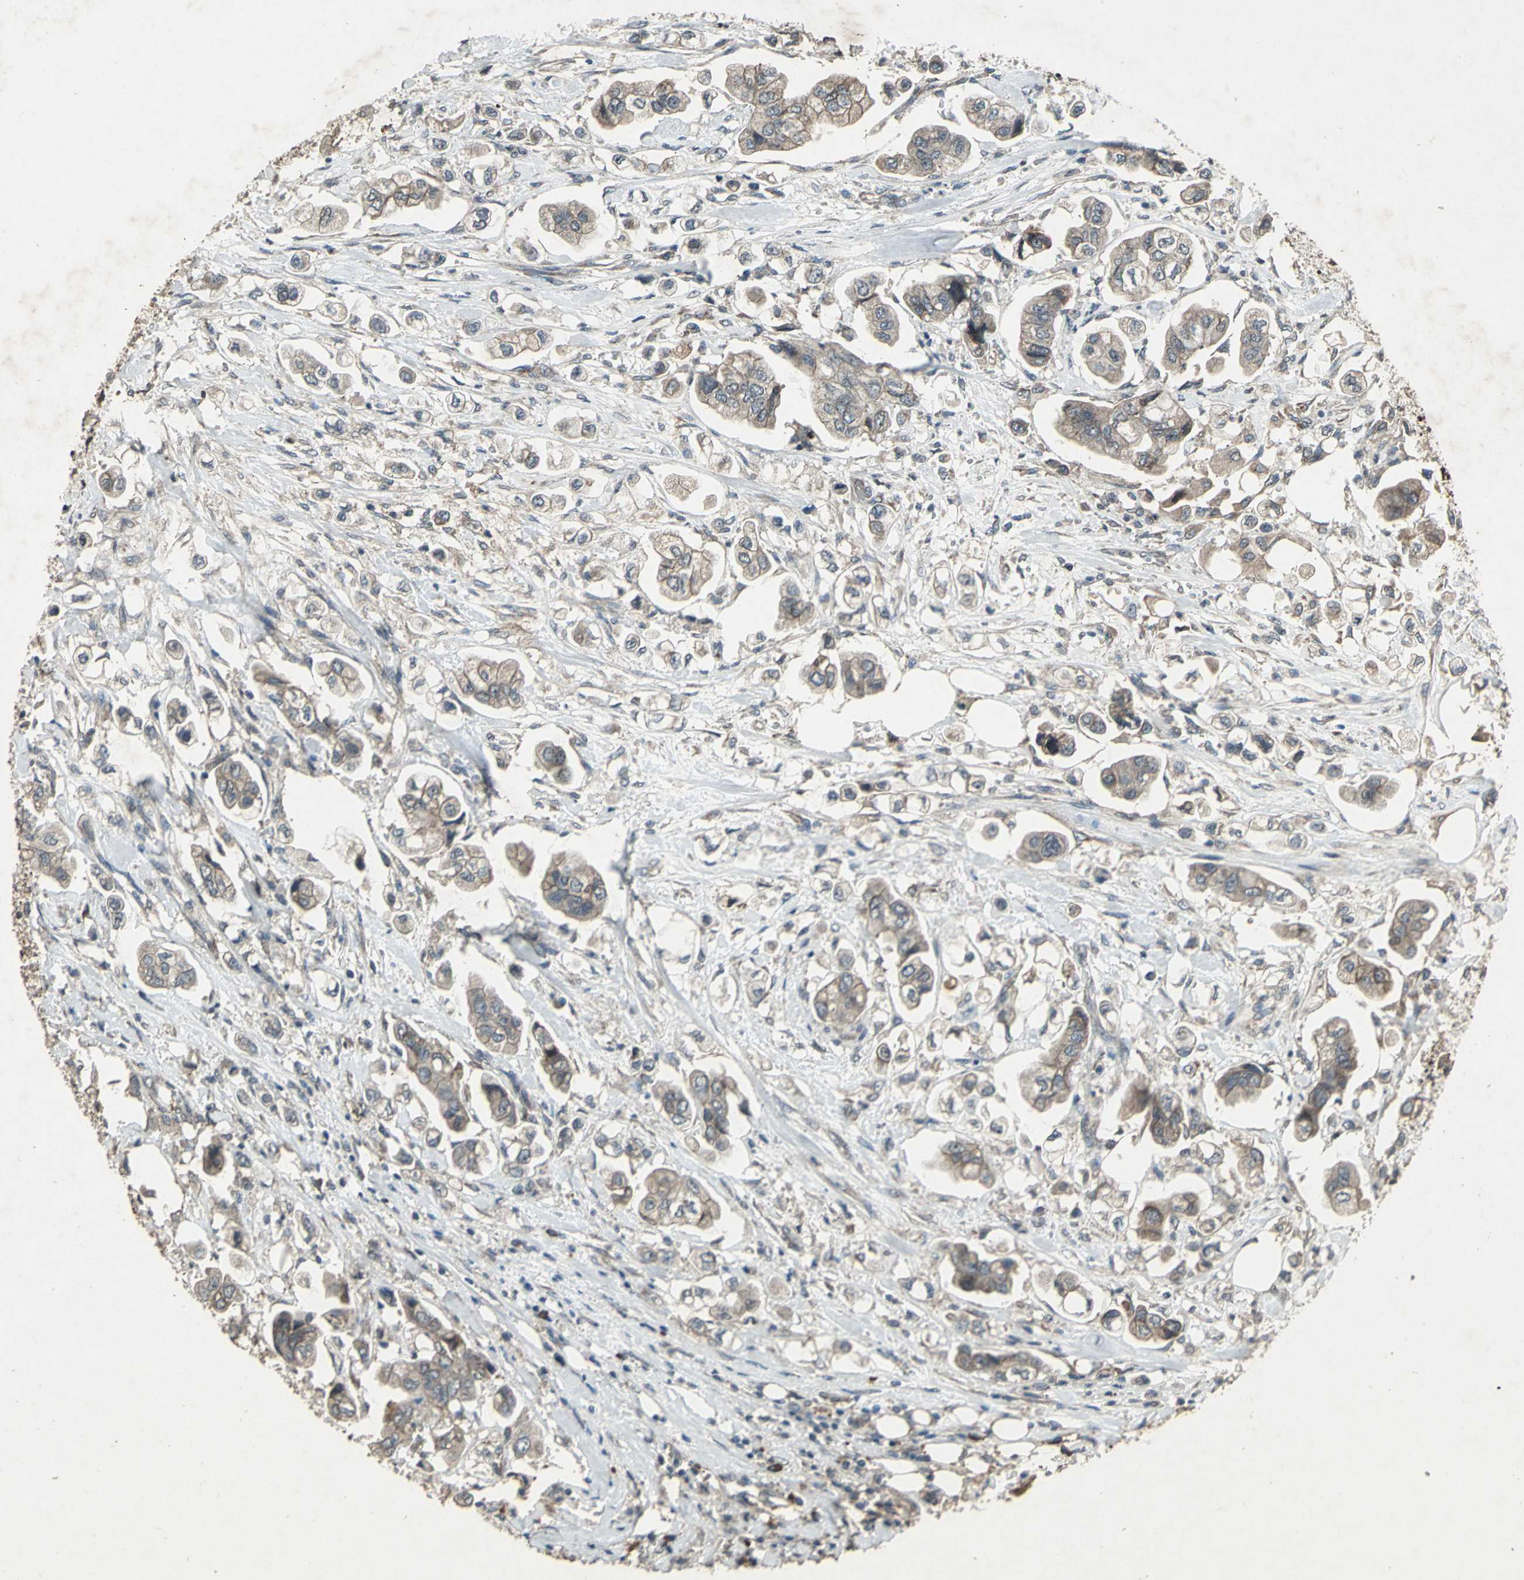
{"staining": {"intensity": "weak", "quantity": ">75%", "location": "cytoplasmic/membranous"}, "tissue": "stomach cancer", "cell_type": "Tumor cells", "image_type": "cancer", "snomed": [{"axis": "morphology", "description": "Adenocarcinoma, NOS"}, {"axis": "topography", "description": "Stomach"}], "caption": "Stomach adenocarcinoma was stained to show a protein in brown. There is low levels of weak cytoplasmic/membranous staining in about >75% of tumor cells.", "gene": "SEPTIN4", "patient": {"sex": "male", "age": 62}}